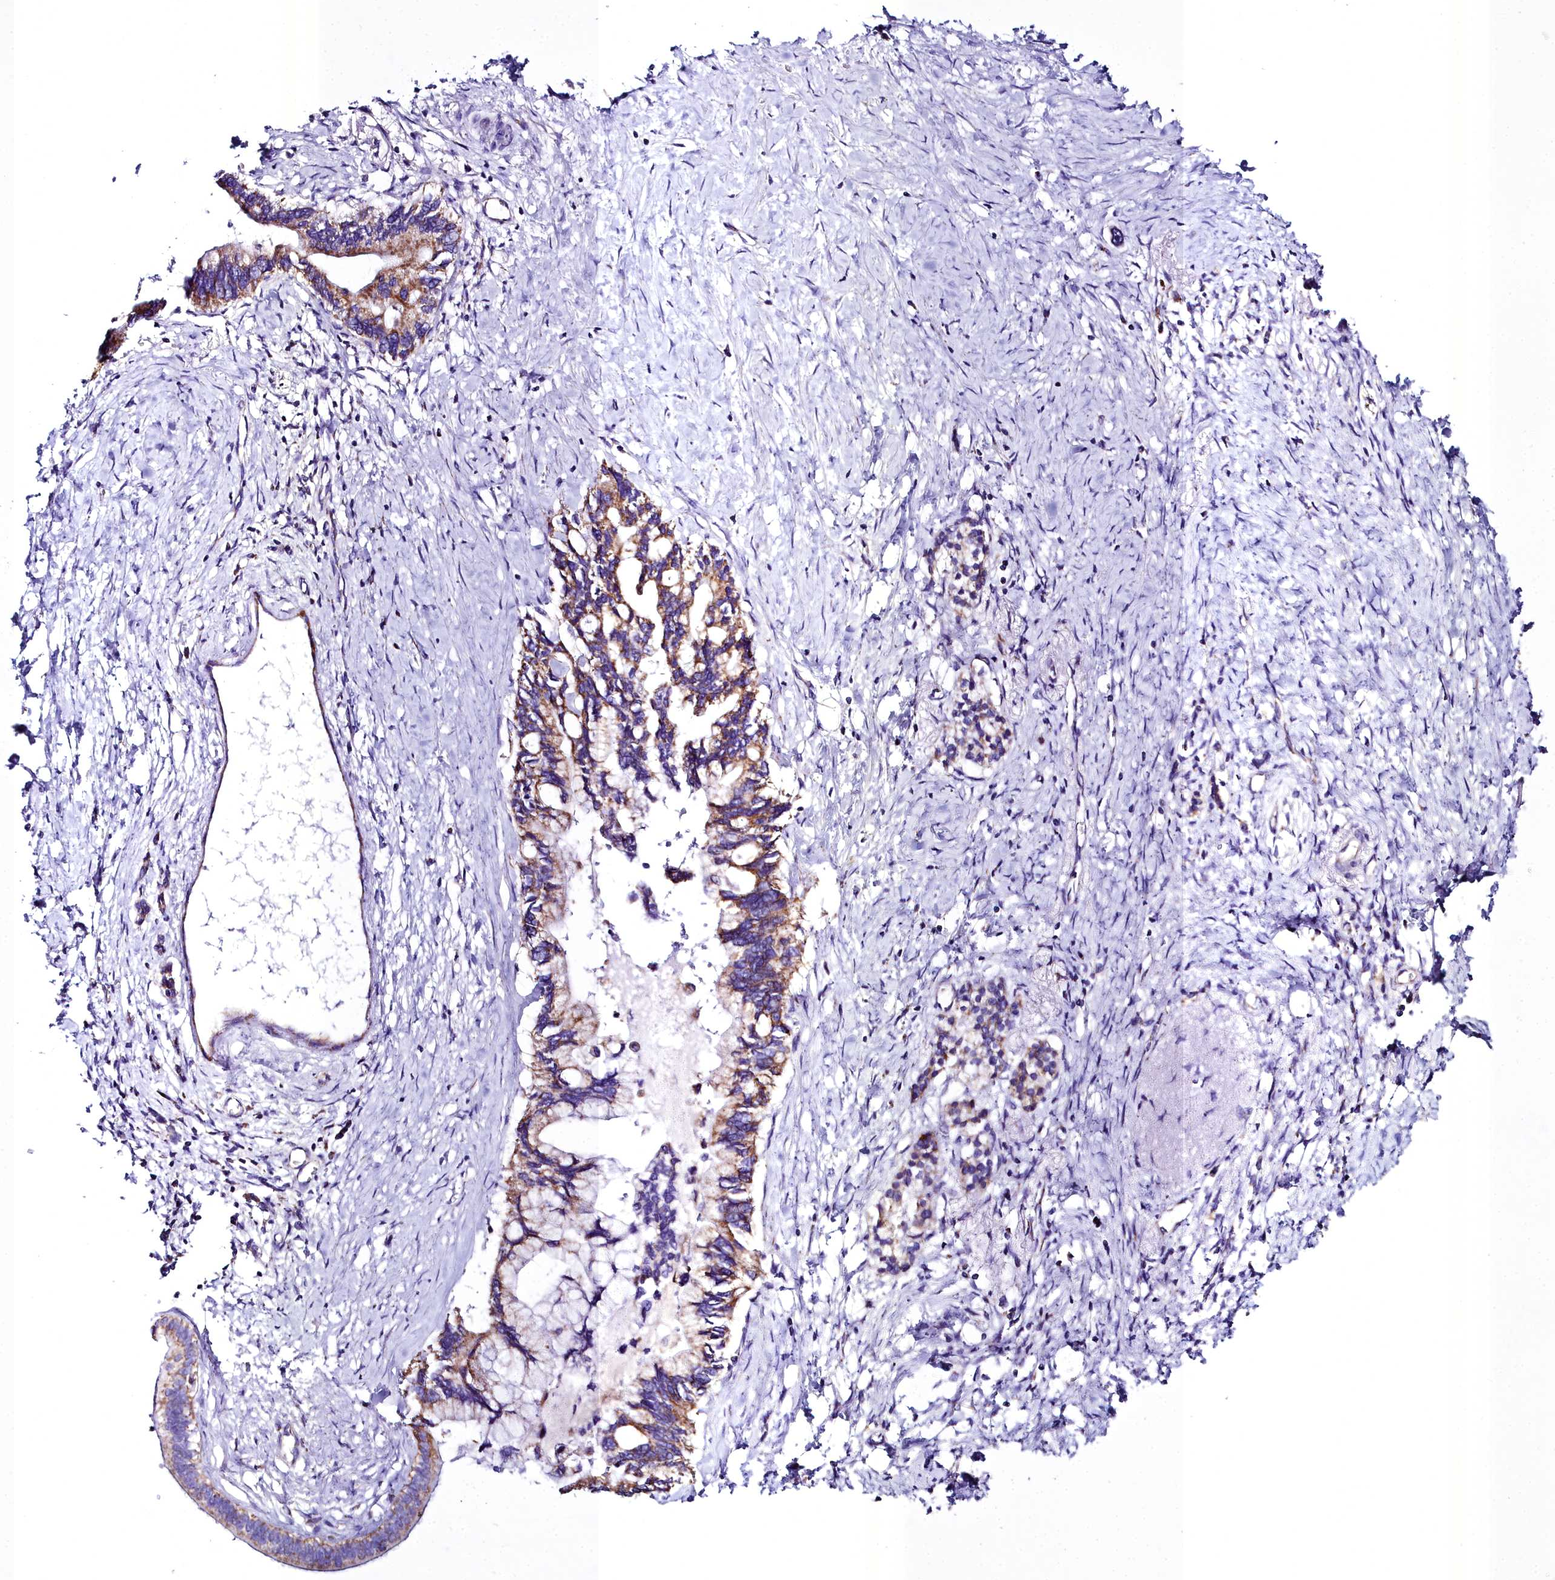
{"staining": {"intensity": "strong", "quantity": "25%-75%", "location": "cytoplasmic/membranous"}, "tissue": "pancreatic cancer", "cell_type": "Tumor cells", "image_type": "cancer", "snomed": [{"axis": "morphology", "description": "Adenocarcinoma, NOS"}, {"axis": "topography", "description": "Pancreas"}], "caption": "Immunohistochemistry histopathology image of neoplastic tissue: pancreatic cancer stained using immunohistochemistry (IHC) displays high levels of strong protein expression localized specifically in the cytoplasmic/membranous of tumor cells, appearing as a cytoplasmic/membranous brown color.", "gene": "WDFY3", "patient": {"sex": "female", "age": 83}}